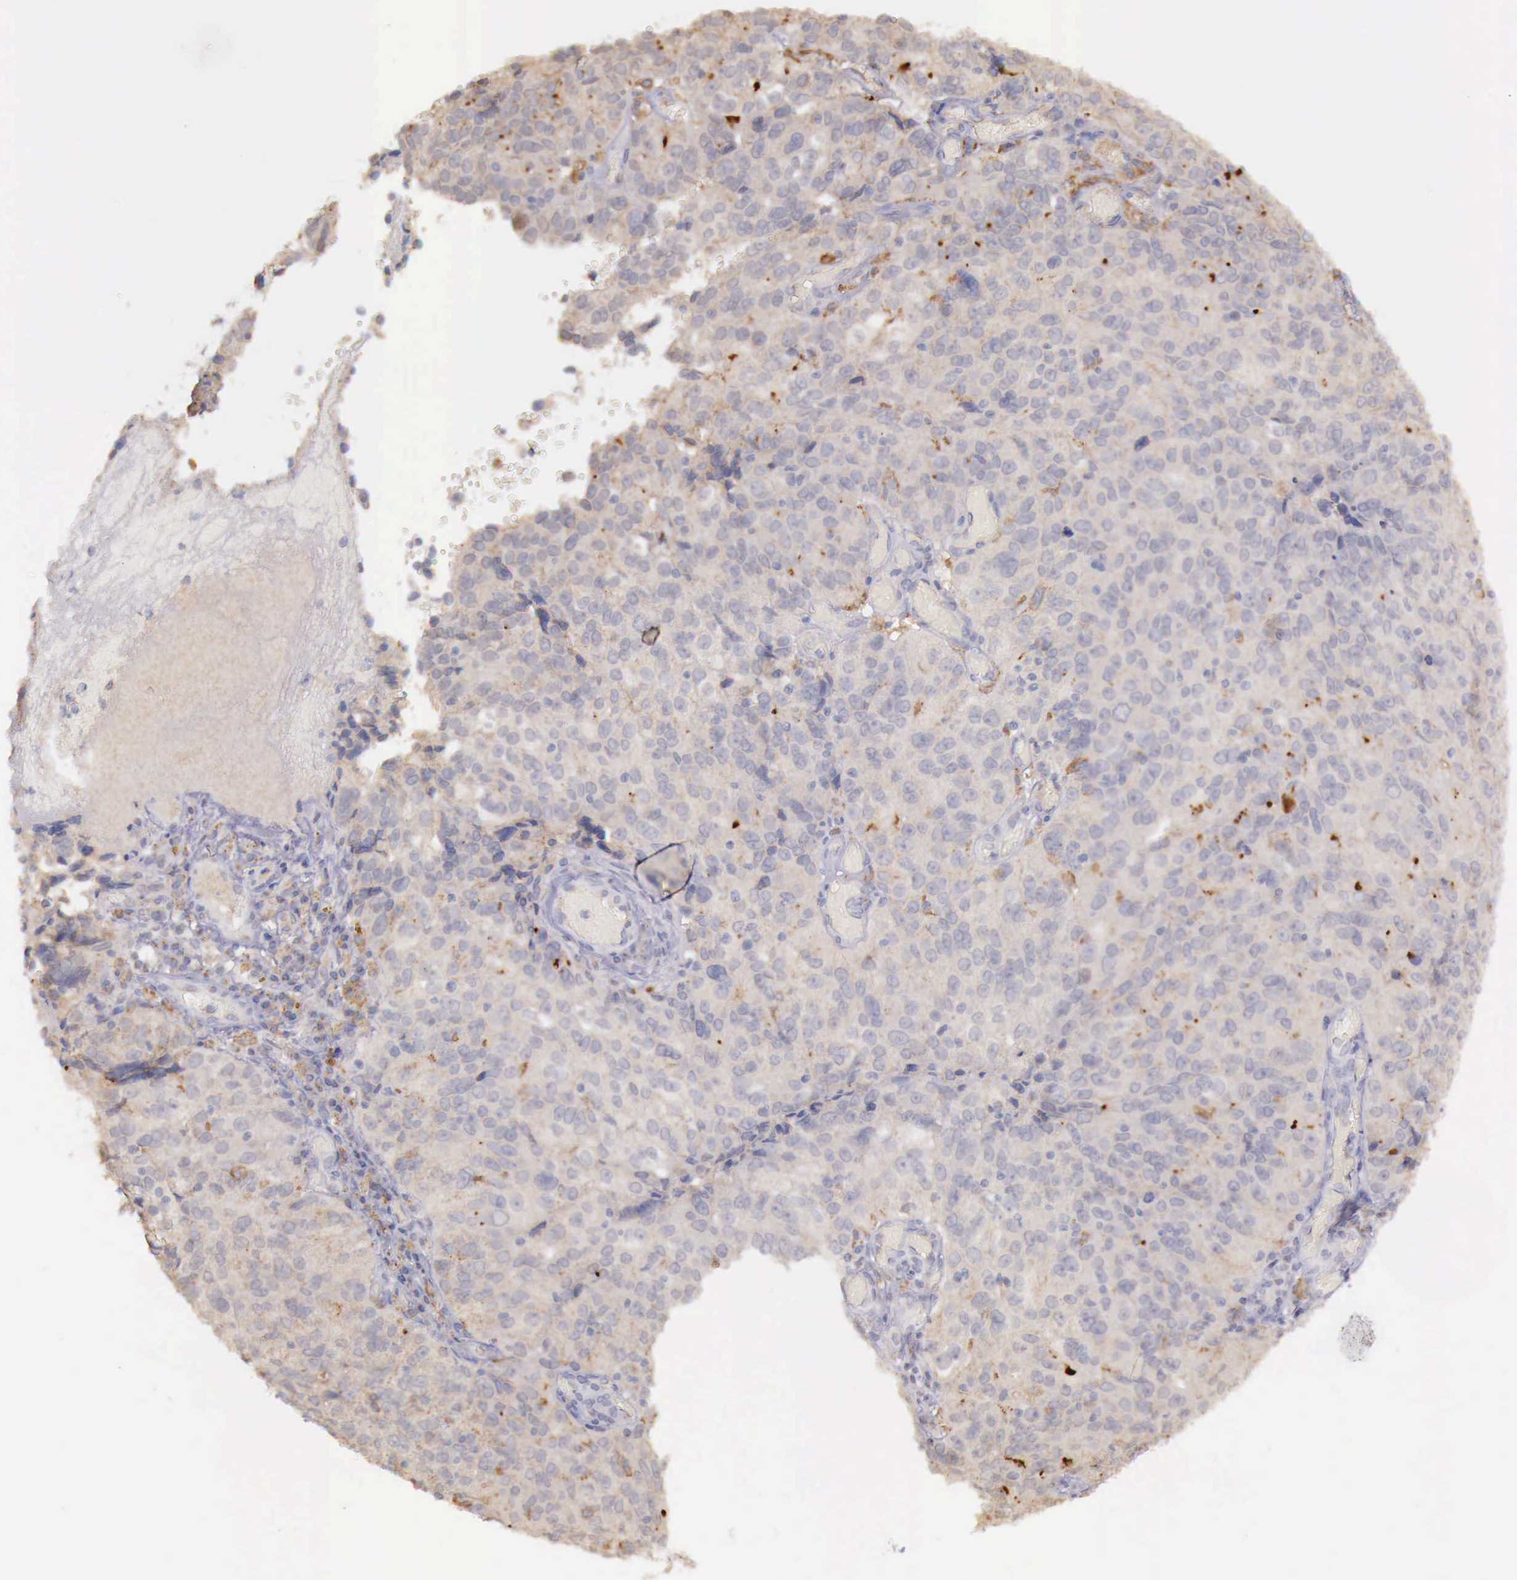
{"staining": {"intensity": "weak", "quantity": "25%-75%", "location": "cytoplasmic/membranous"}, "tissue": "ovarian cancer", "cell_type": "Tumor cells", "image_type": "cancer", "snomed": [{"axis": "morphology", "description": "Carcinoma, endometroid"}, {"axis": "topography", "description": "Ovary"}], "caption": "Immunohistochemistry (DAB) staining of human ovarian cancer displays weak cytoplasmic/membranous protein expression in approximately 25%-75% of tumor cells. The staining was performed using DAB to visualize the protein expression in brown, while the nuclei were stained in blue with hematoxylin (Magnification: 20x).", "gene": "CHRDL1", "patient": {"sex": "female", "age": 75}}